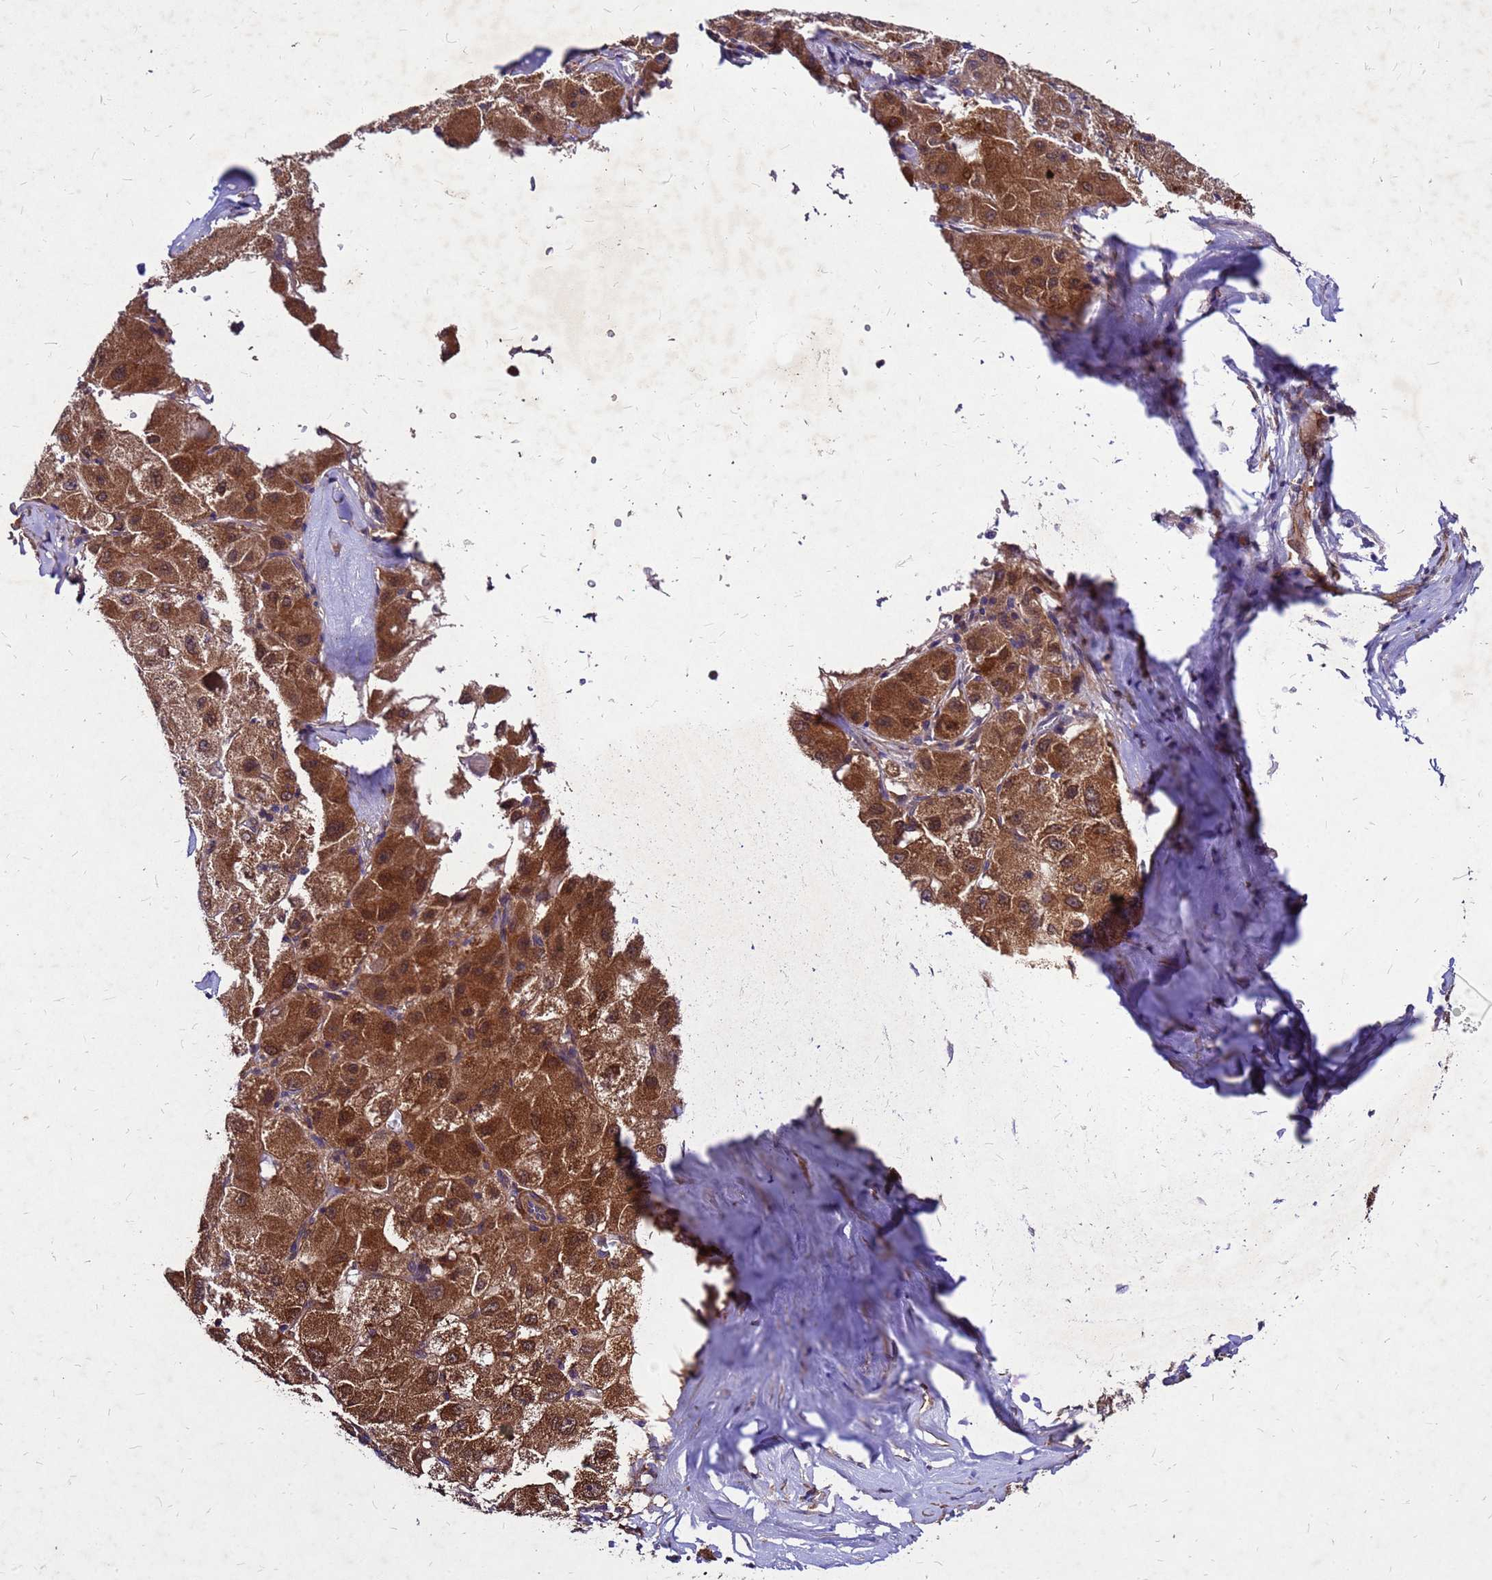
{"staining": {"intensity": "strong", "quantity": ">75%", "location": "cytoplasmic/membranous"}, "tissue": "liver cancer", "cell_type": "Tumor cells", "image_type": "cancer", "snomed": [{"axis": "morphology", "description": "Carcinoma, Hepatocellular, NOS"}, {"axis": "topography", "description": "Liver"}], "caption": "Liver cancer (hepatocellular carcinoma) was stained to show a protein in brown. There is high levels of strong cytoplasmic/membranous expression in about >75% of tumor cells.", "gene": "DUSP23", "patient": {"sex": "male", "age": 80}}